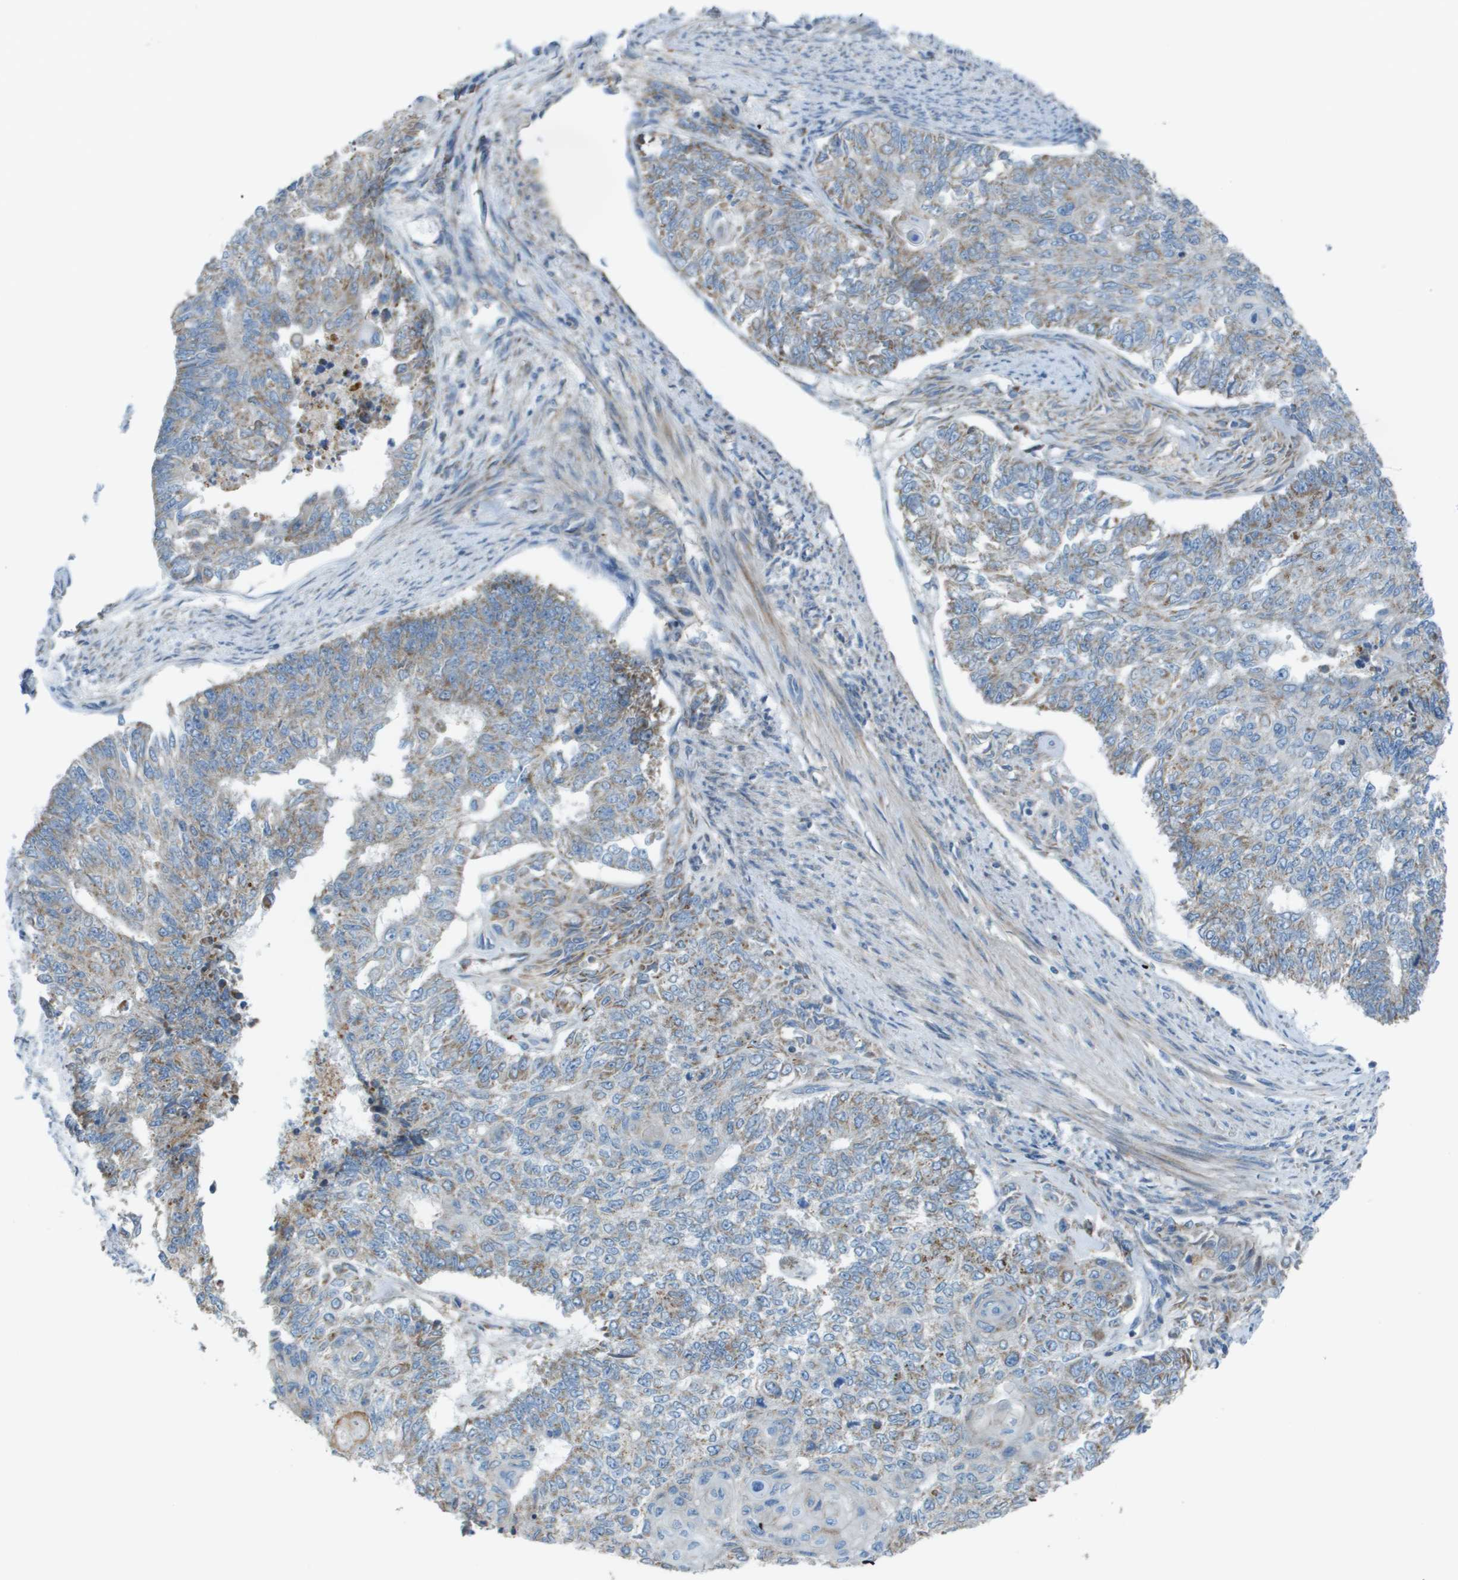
{"staining": {"intensity": "moderate", "quantity": "<25%", "location": "cytoplasmic/membranous"}, "tissue": "endometrial cancer", "cell_type": "Tumor cells", "image_type": "cancer", "snomed": [{"axis": "morphology", "description": "Adenocarcinoma, NOS"}, {"axis": "topography", "description": "Endometrium"}], "caption": "Tumor cells reveal low levels of moderate cytoplasmic/membranous expression in about <25% of cells in adenocarcinoma (endometrial).", "gene": "GALNT6", "patient": {"sex": "female", "age": 32}}